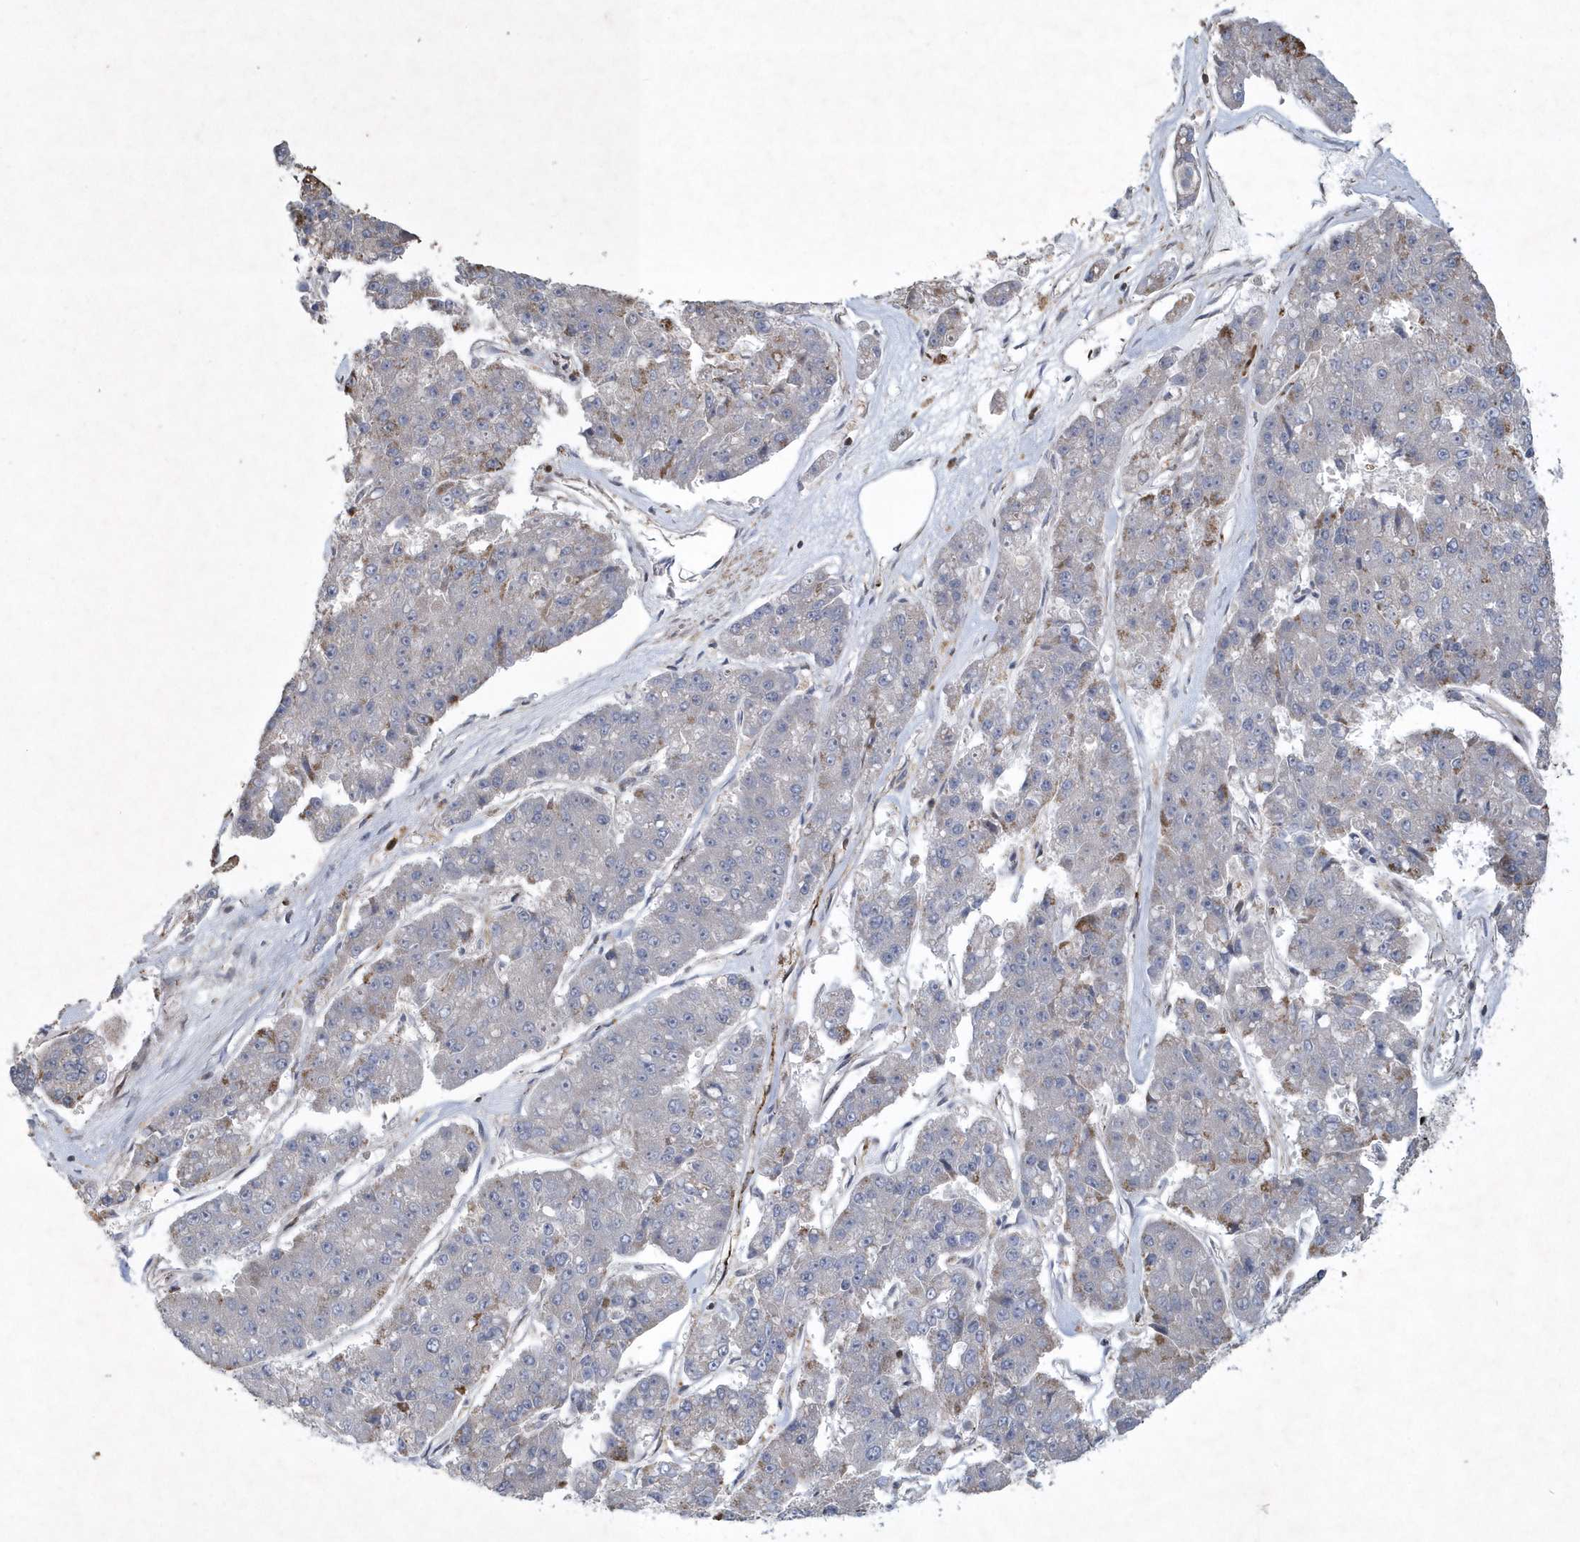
{"staining": {"intensity": "weak", "quantity": "<25%", "location": "cytoplasmic/membranous"}, "tissue": "pancreatic cancer", "cell_type": "Tumor cells", "image_type": "cancer", "snomed": [{"axis": "morphology", "description": "Adenocarcinoma, NOS"}, {"axis": "topography", "description": "Pancreas"}], "caption": "High magnification brightfield microscopy of pancreatic adenocarcinoma stained with DAB (brown) and counterstained with hematoxylin (blue): tumor cells show no significant expression.", "gene": "N4BP2", "patient": {"sex": "male", "age": 50}}